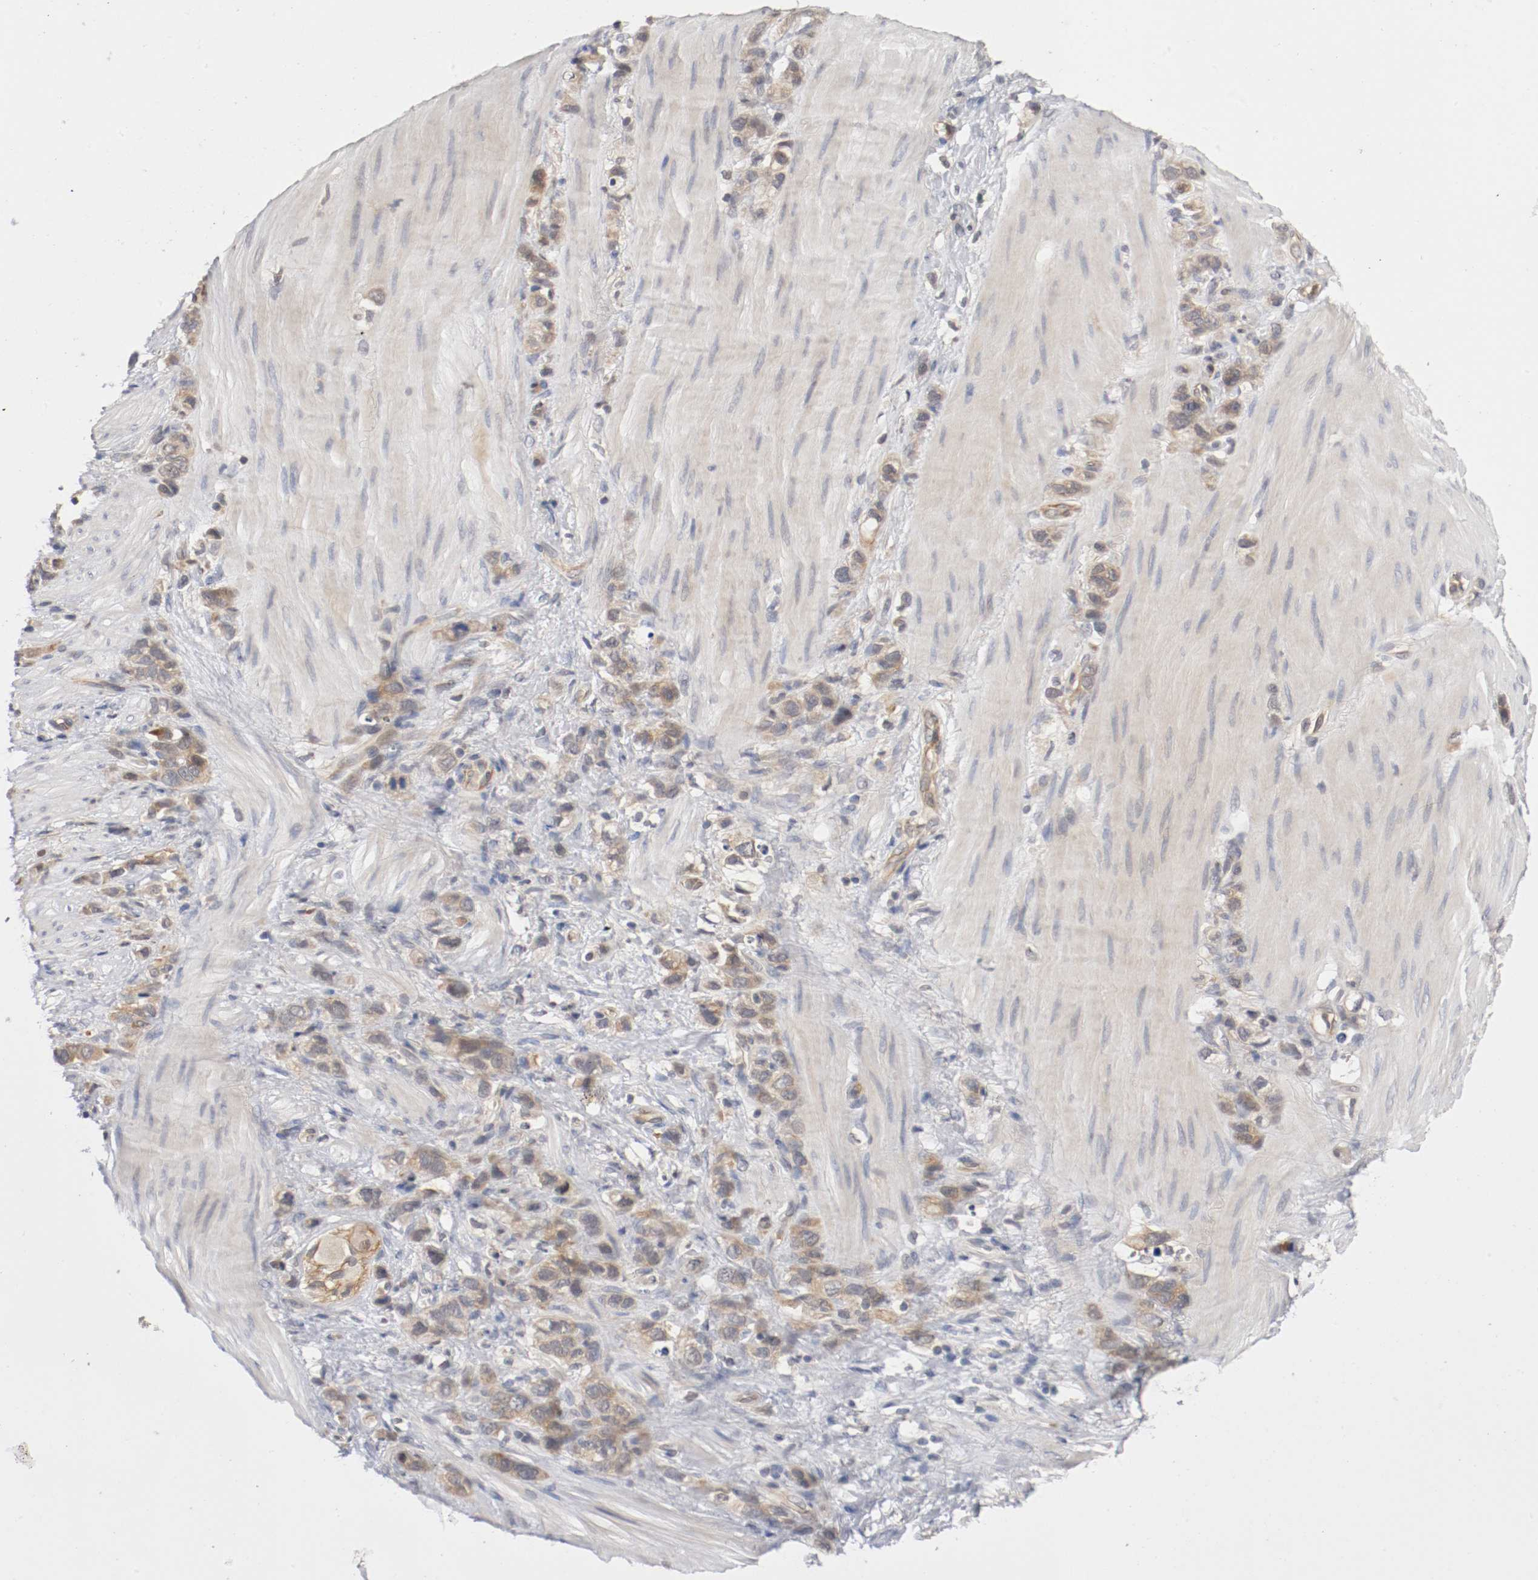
{"staining": {"intensity": "weak", "quantity": "25%-75%", "location": "cytoplasmic/membranous"}, "tissue": "stomach cancer", "cell_type": "Tumor cells", "image_type": "cancer", "snomed": [{"axis": "morphology", "description": "Normal tissue, NOS"}, {"axis": "morphology", "description": "Adenocarcinoma, NOS"}, {"axis": "morphology", "description": "Adenocarcinoma, High grade"}, {"axis": "topography", "description": "Stomach, upper"}, {"axis": "topography", "description": "Stomach"}], "caption": "Stomach adenocarcinoma tissue exhibits weak cytoplasmic/membranous expression in approximately 25%-75% of tumor cells, visualized by immunohistochemistry.", "gene": "RBM23", "patient": {"sex": "female", "age": 65}}